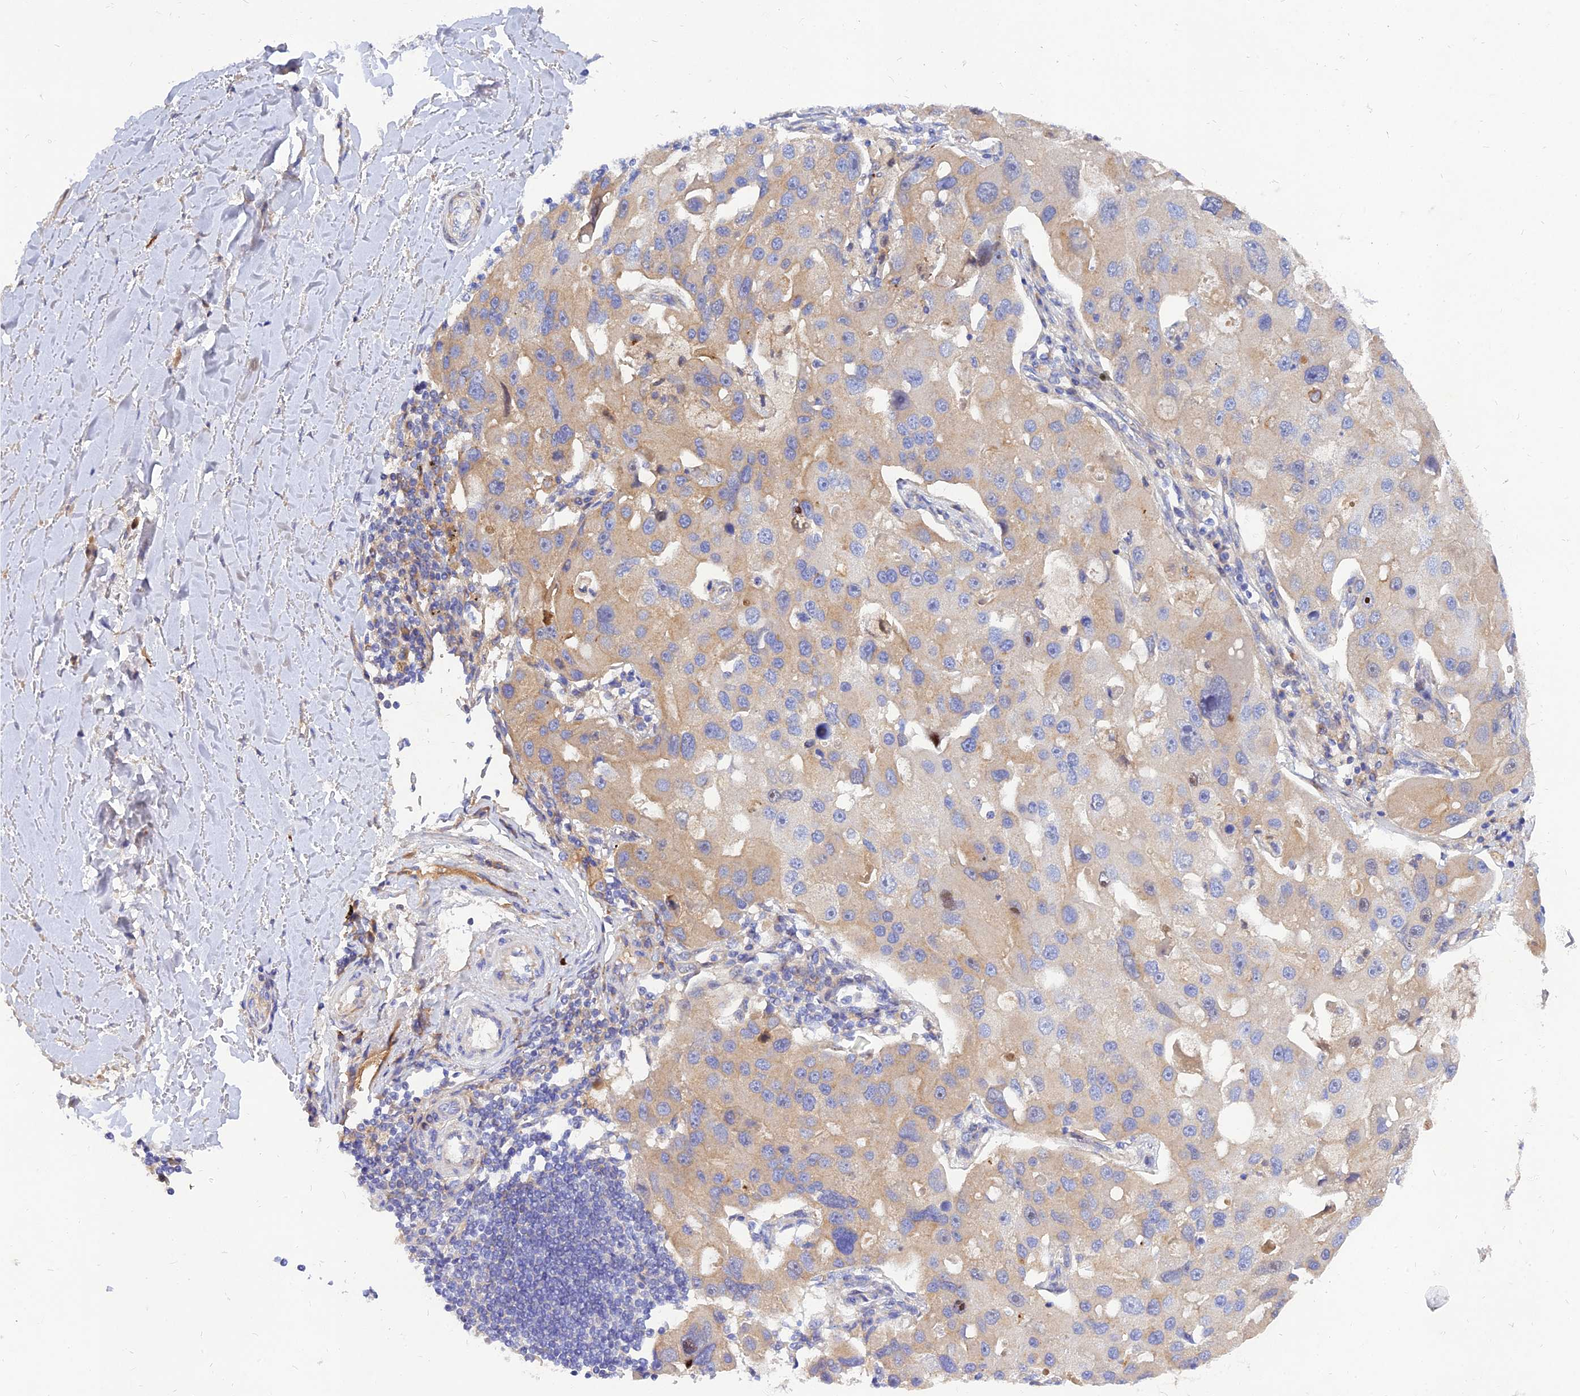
{"staining": {"intensity": "weak", "quantity": "25%-75%", "location": "cytoplasmic/membranous"}, "tissue": "lung cancer", "cell_type": "Tumor cells", "image_type": "cancer", "snomed": [{"axis": "morphology", "description": "Adenocarcinoma, NOS"}, {"axis": "topography", "description": "Lung"}], "caption": "Immunohistochemistry (IHC) of human lung adenocarcinoma shows low levels of weak cytoplasmic/membranous positivity in about 25%-75% of tumor cells.", "gene": "MROH1", "patient": {"sex": "female", "age": 54}}